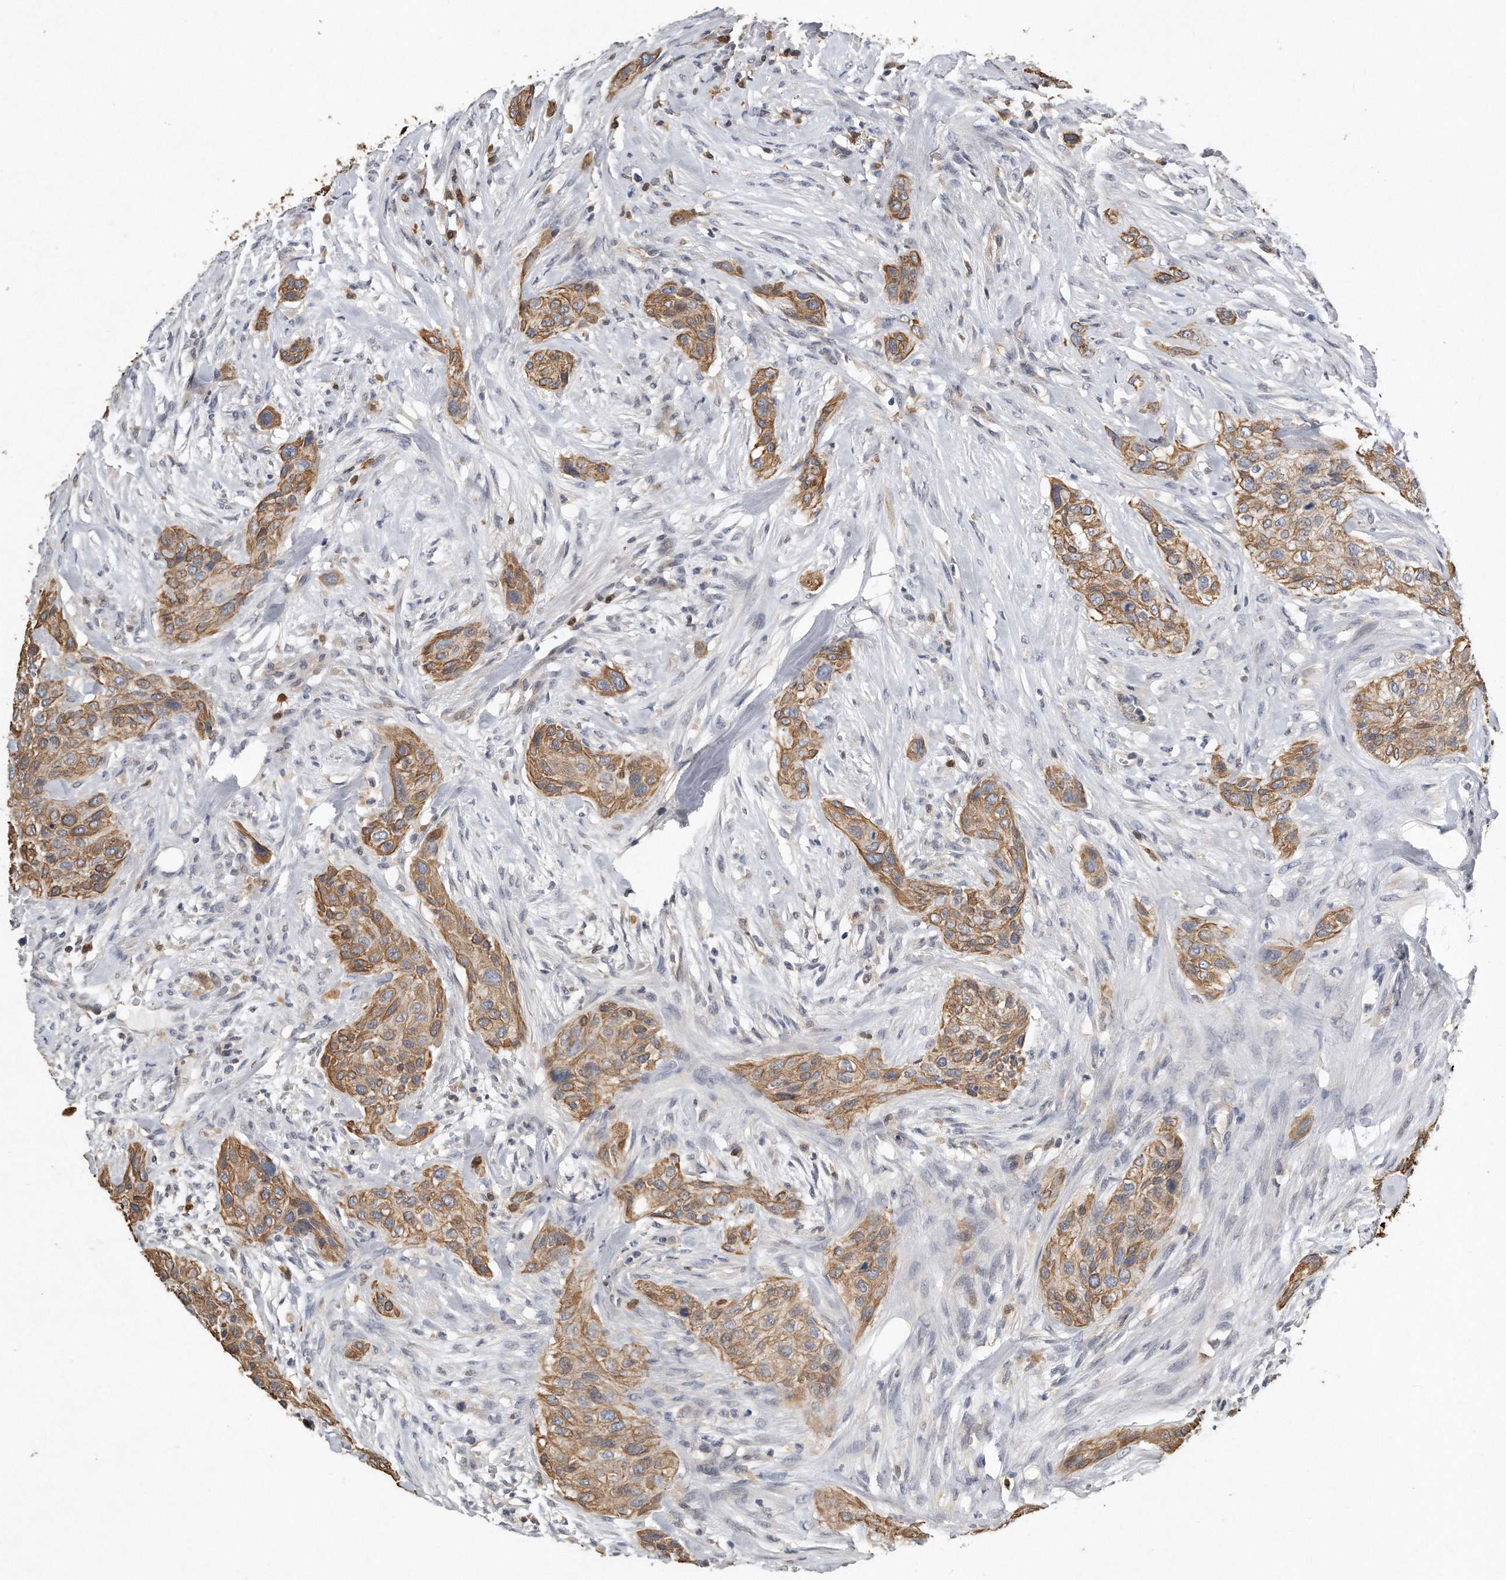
{"staining": {"intensity": "moderate", "quantity": ">75%", "location": "cytoplasmic/membranous"}, "tissue": "urothelial cancer", "cell_type": "Tumor cells", "image_type": "cancer", "snomed": [{"axis": "morphology", "description": "Urothelial carcinoma, High grade"}, {"axis": "topography", "description": "Urinary bladder"}], "caption": "A micrograph of urothelial carcinoma (high-grade) stained for a protein shows moderate cytoplasmic/membranous brown staining in tumor cells.", "gene": "CAMK1", "patient": {"sex": "male", "age": 35}}